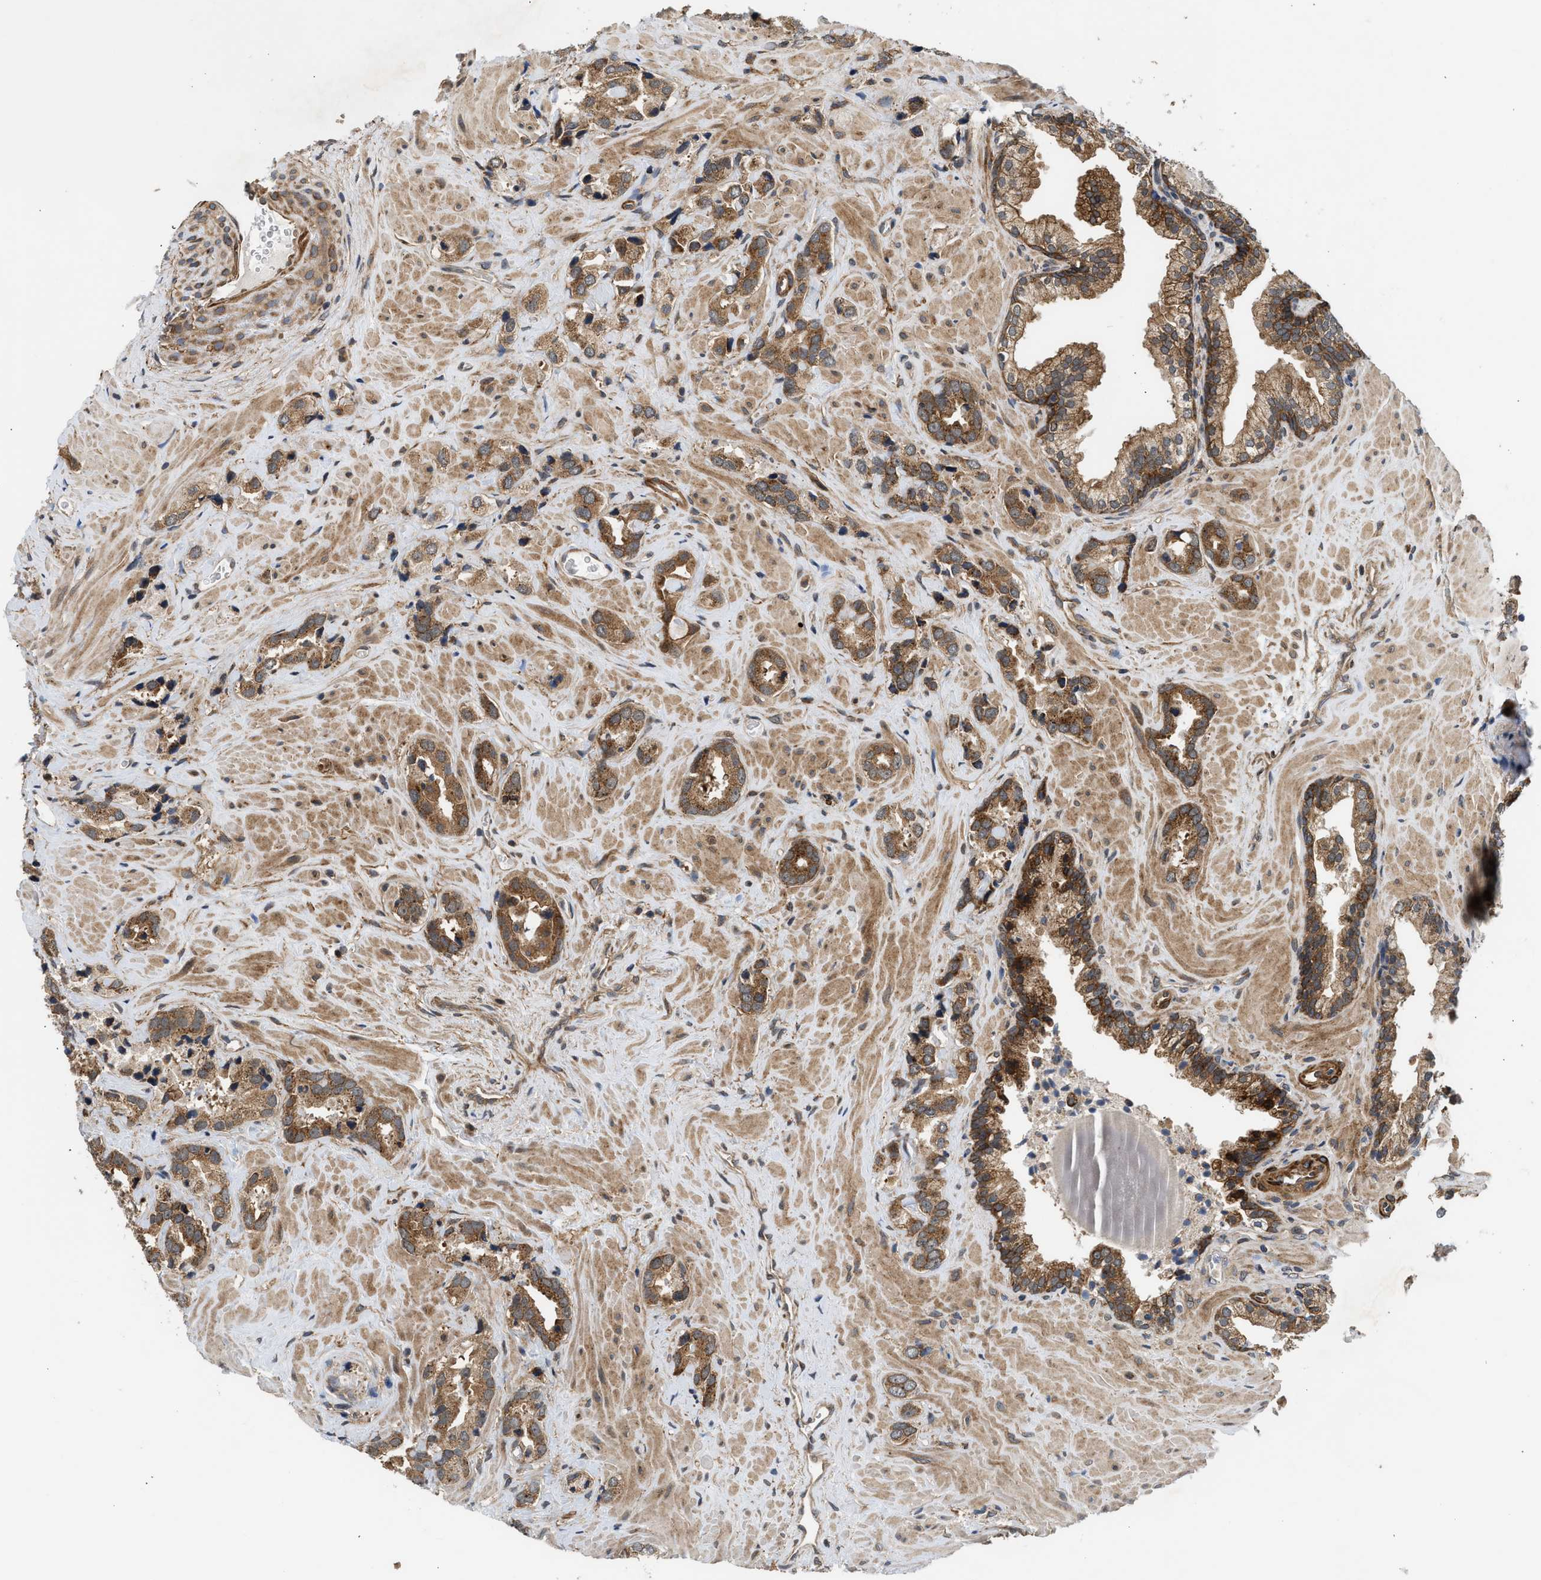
{"staining": {"intensity": "strong", "quantity": ">75%", "location": "cytoplasmic/membranous"}, "tissue": "prostate cancer", "cell_type": "Tumor cells", "image_type": "cancer", "snomed": [{"axis": "morphology", "description": "Adenocarcinoma, High grade"}, {"axis": "topography", "description": "Prostate"}], "caption": "About >75% of tumor cells in human prostate high-grade adenocarcinoma show strong cytoplasmic/membranous protein staining as visualized by brown immunohistochemical staining.", "gene": "POLG2", "patient": {"sex": "male", "age": 64}}